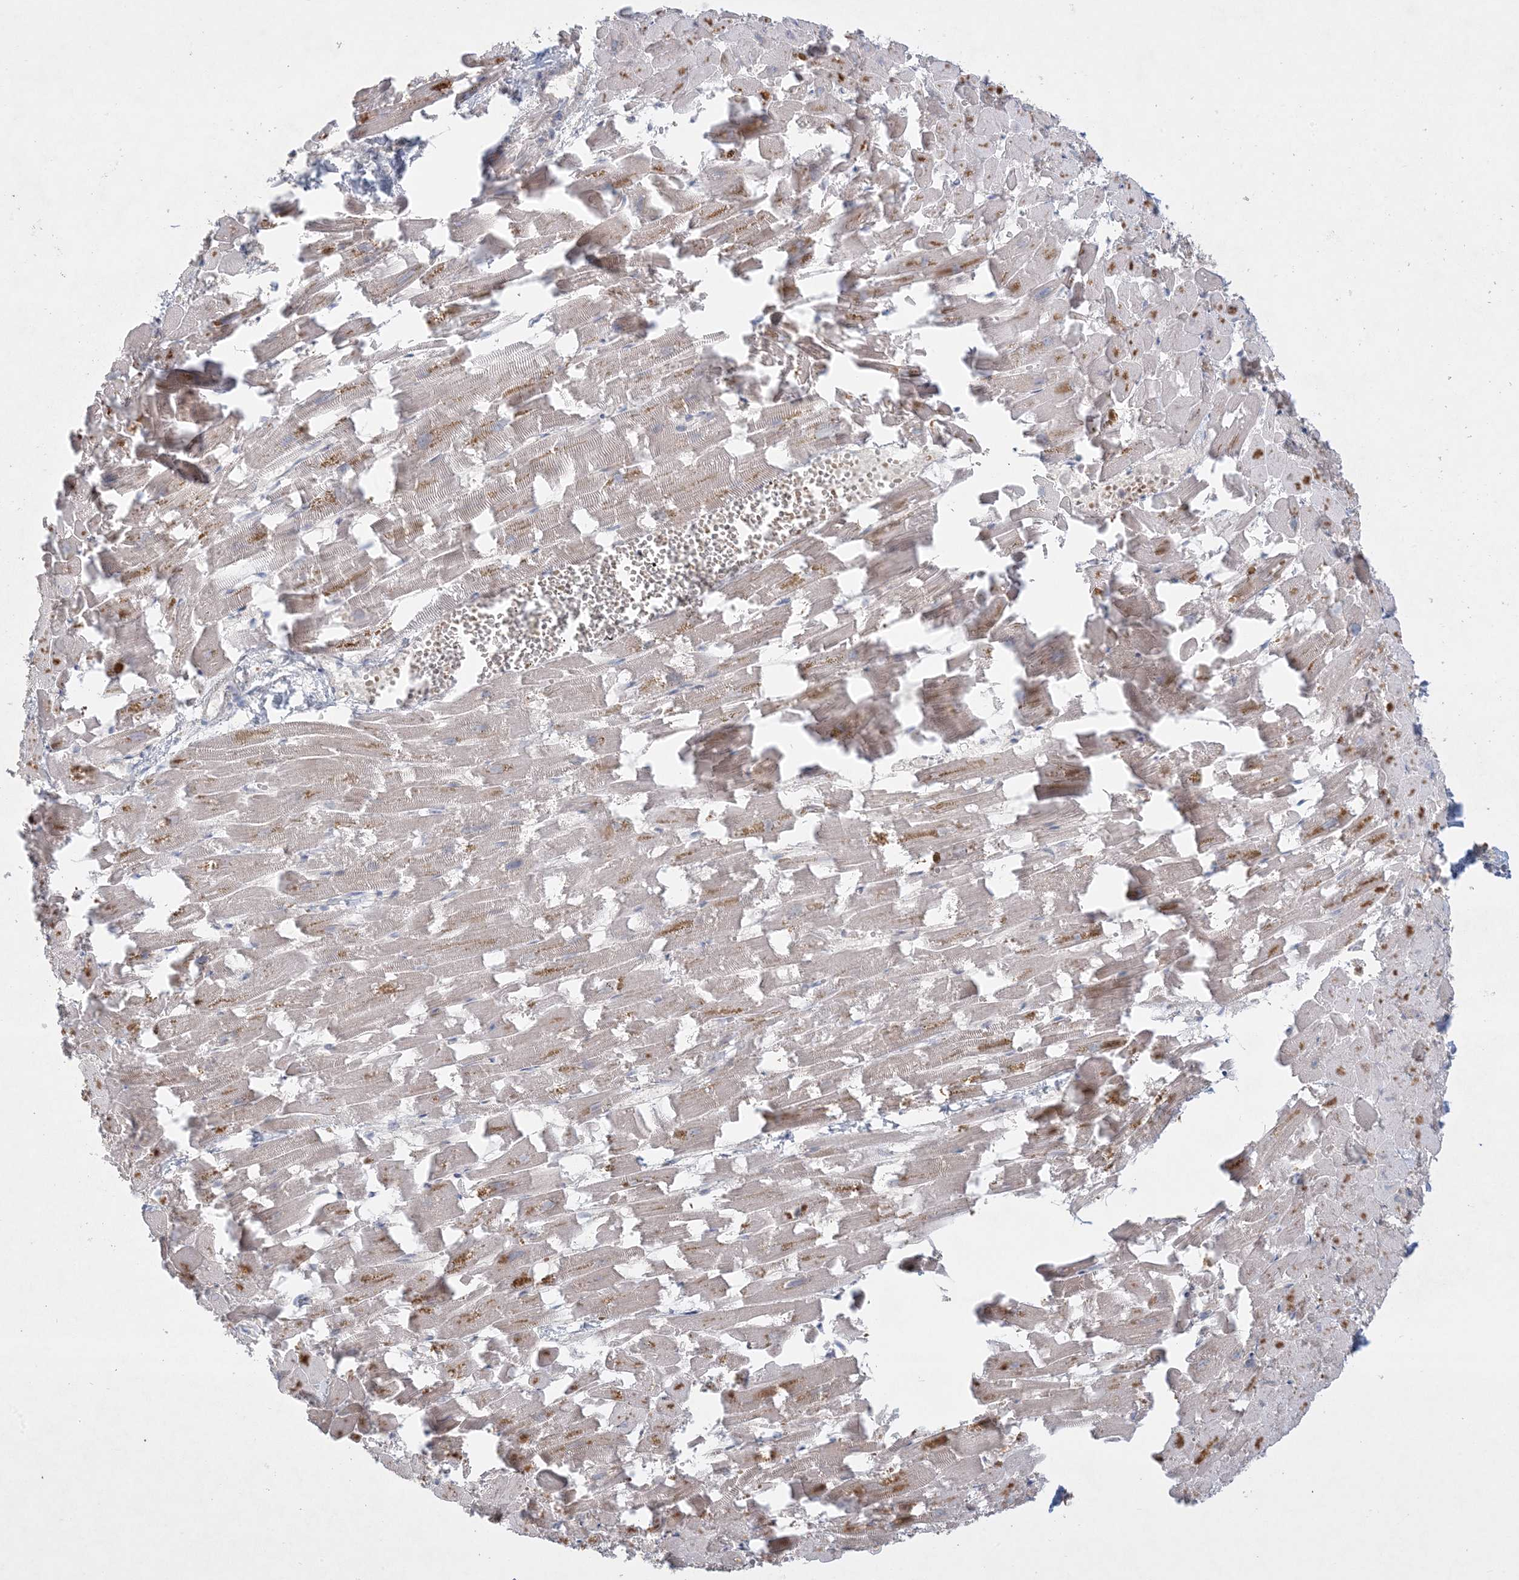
{"staining": {"intensity": "moderate", "quantity": "25%-75%", "location": "cytoplasmic/membranous"}, "tissue": "heart muscle", "cell_type": "Cardiomyocytes", "image_type": "normal", "snomed": [{"axis": "morphology", "description": "Normal tissue, NOS"}, {"axis": "topography", "description": "Heart"}], "caption": "DAB immunohistochemical staining of normal human heart muscle displays moderate cytoplasmic/membranous protein staining in approximately 25%-75% of cardiomyocytes. (DAB = brown stain, brightfield microscopy at high magnification).", "gene": "MMGT1", "patient": {"sex": "female", "age": 64}}